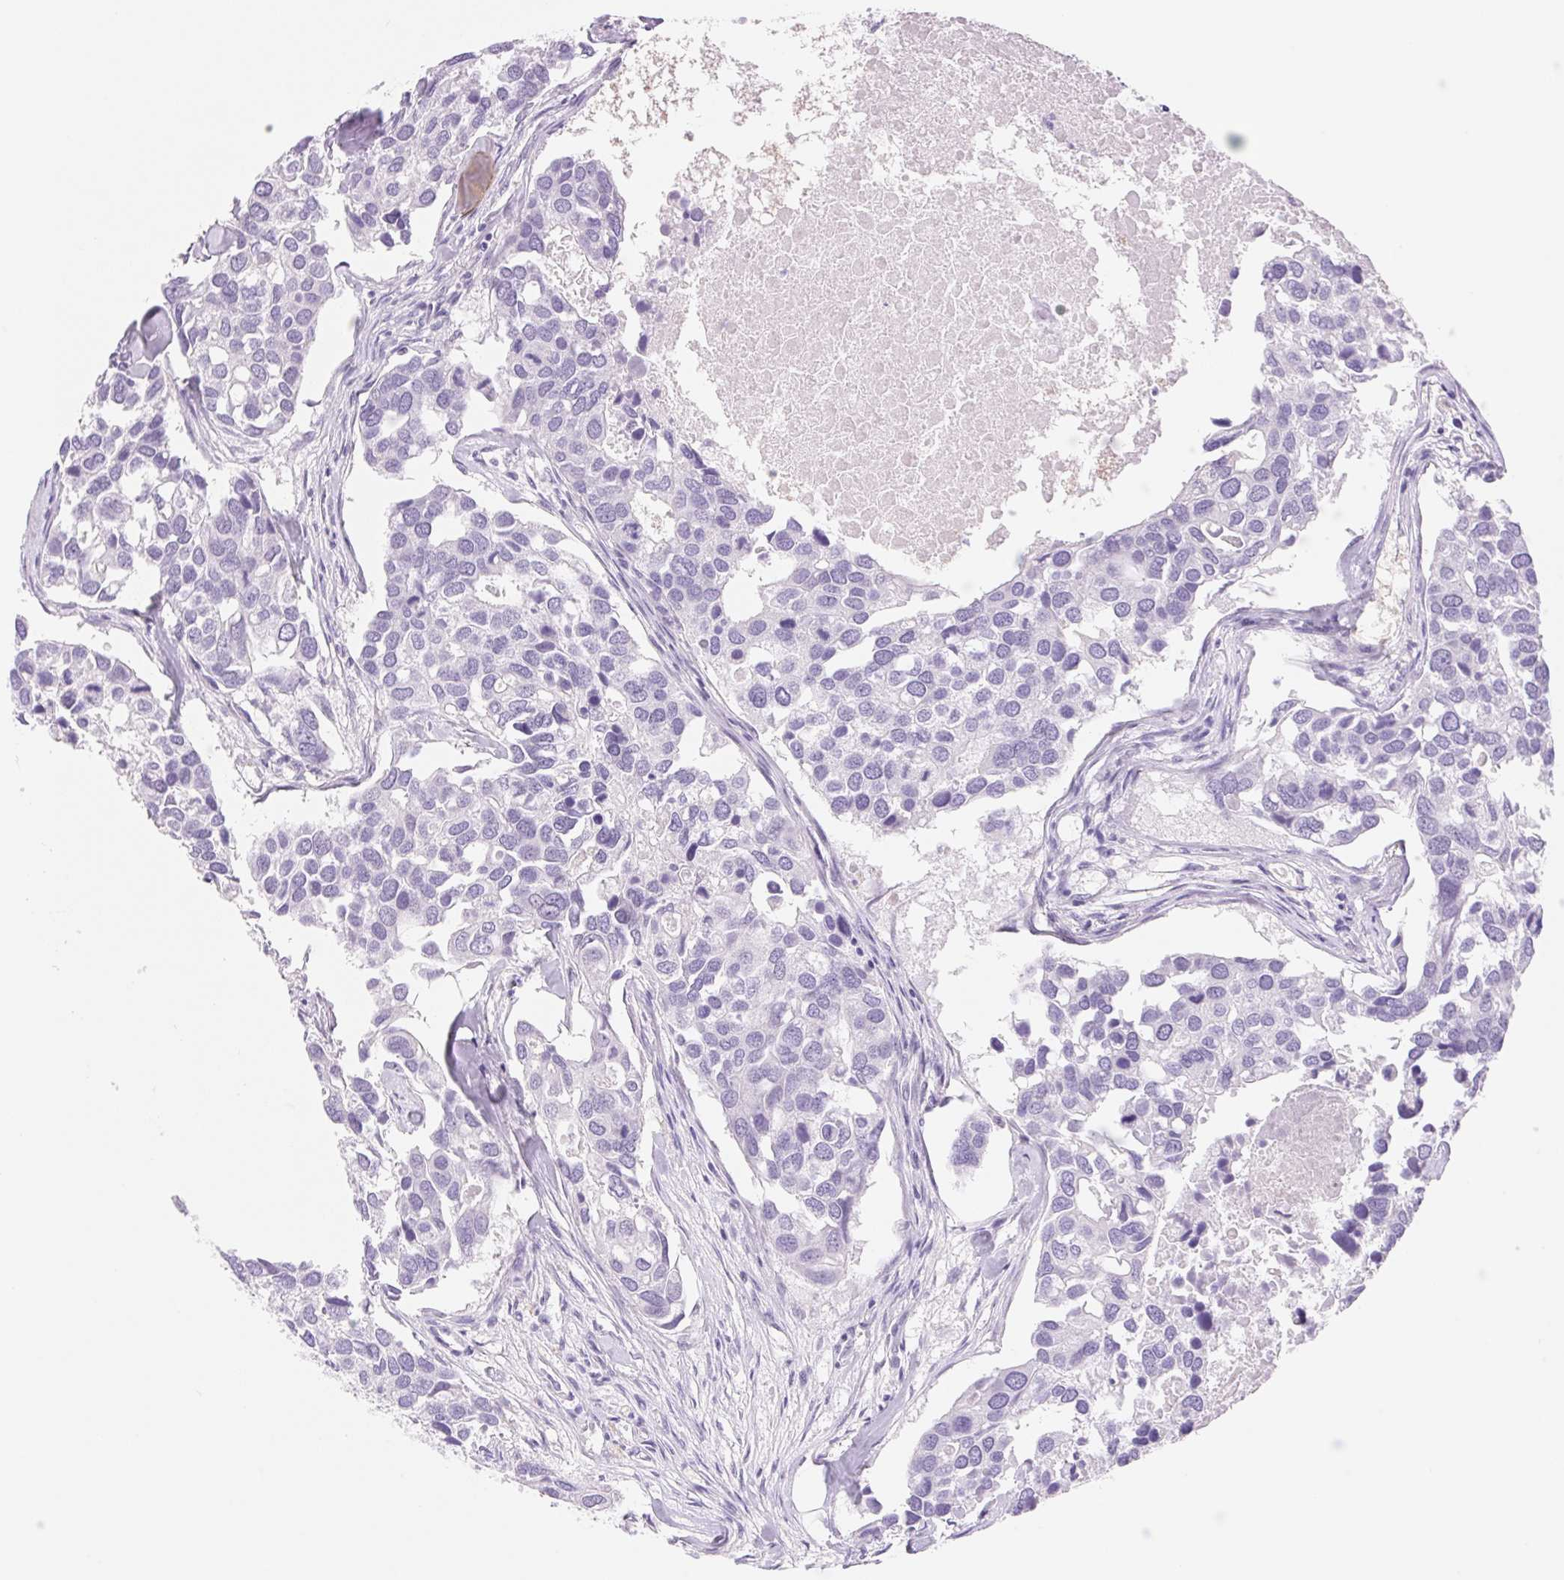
{"staining": {"intensity": "negative", "quantity": "none", "location": "none"}, "tissue": "breast cancer", "cell_type": "Tumor cells", "image_type": "cancer", "snomed": [{"axis": "morphology", "description": "Duct carcinoma"}, {"axis": "topography", "description": "Breast"}], "caption": "Tumor cells show no significant protein staining in breast cancer.", "gene": "ASGR2", "patient": {"sex": "female", "age": 83}}